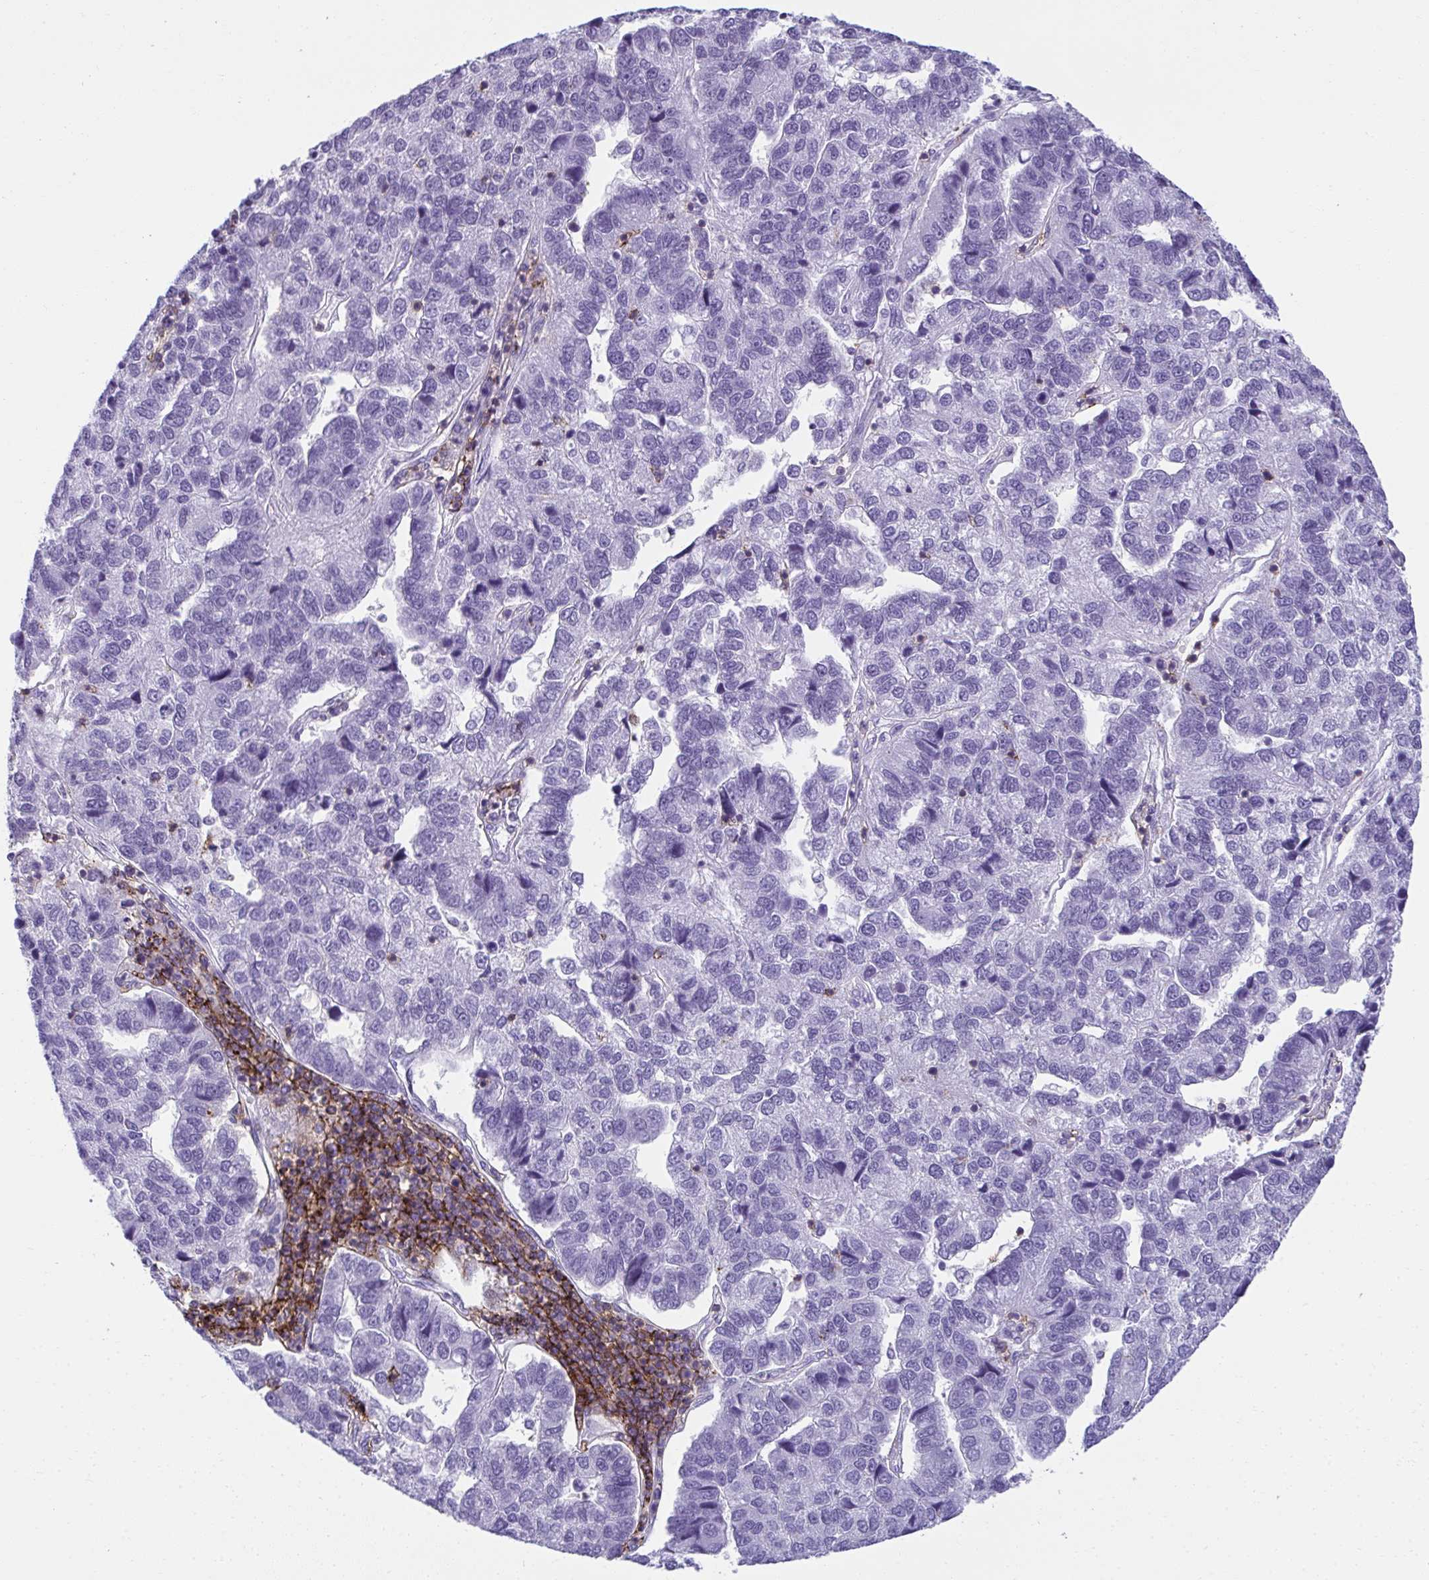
{"staining": {"intensity": "negative", "quantity": "none", "location": "none"}, "tissue": "pancreatic cancer", "cell_type": "Tumor cells", "image_type": "cancer", "snomed": [{"axis": "morphology", "description": "Adenocarcinoma, NOS"}, {"axis": "topography", "description": "Pancreas"}], "caption": "This is a image of immunohistochemistry (IHC) staining of pancreatic cancer (adenocarcinoma), which shows no staining in tumor cells.", "gene": "SPN", "patient": {"sex": "female", "age": 61}}